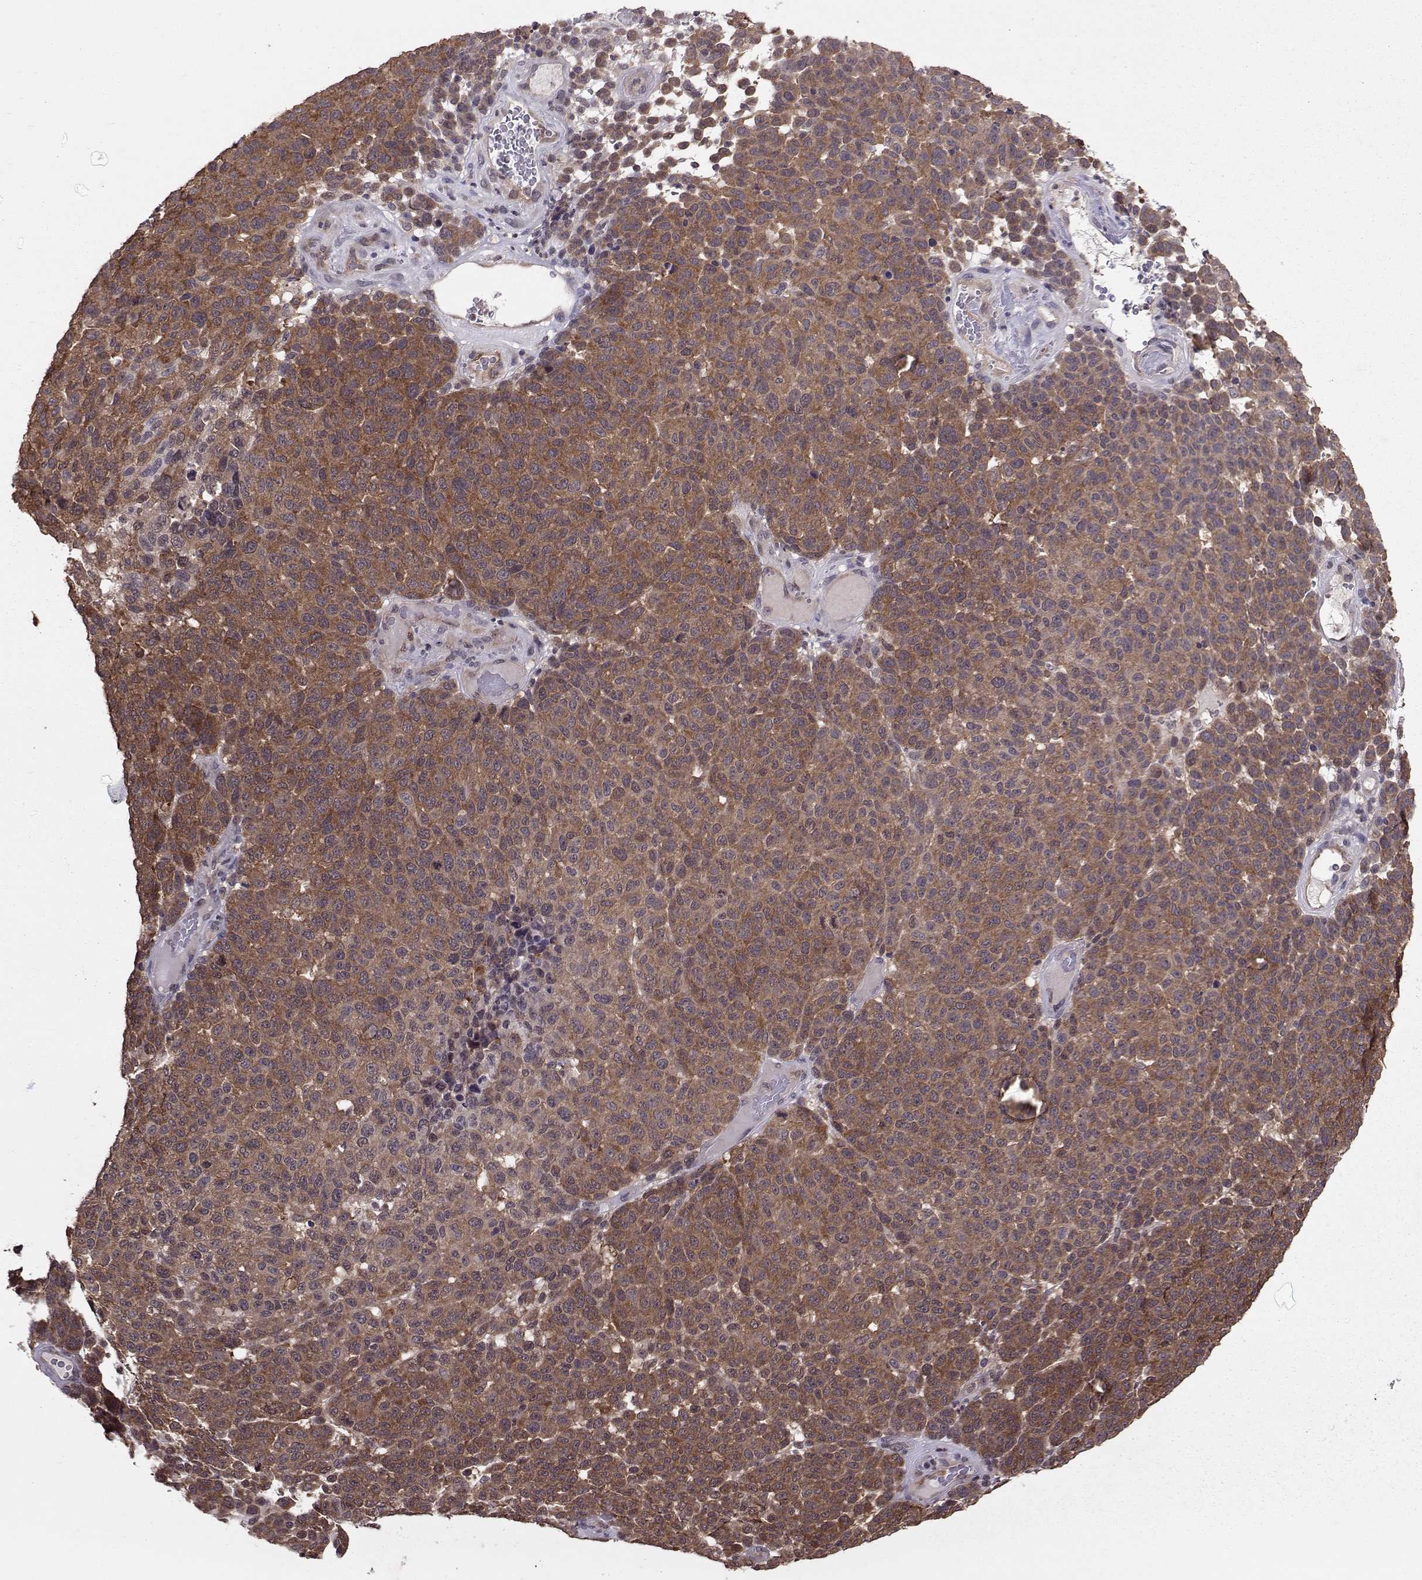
{"staining": {"intensity": "moderate", "quantity": "25%-75%", "location": "cytoplasmic/membranous"}, "tissue": "melanoma", "cell_type": "Tumor cells", "image_type": "cancer", "snomed": [{"axis": "morphology", "description": "Malignant melanoma, NOS"}, {"axis": "topography", "description": "Skin"}], "caption": "A brown stain shows moderate cytoplasmic/membranous staining of a protein in malignant melanoma tumor cells. (IHC, brightfield microscopy, high magnification).", "gene": "PPP2R2A", "patient": {"sex": "male", "age": 59}}